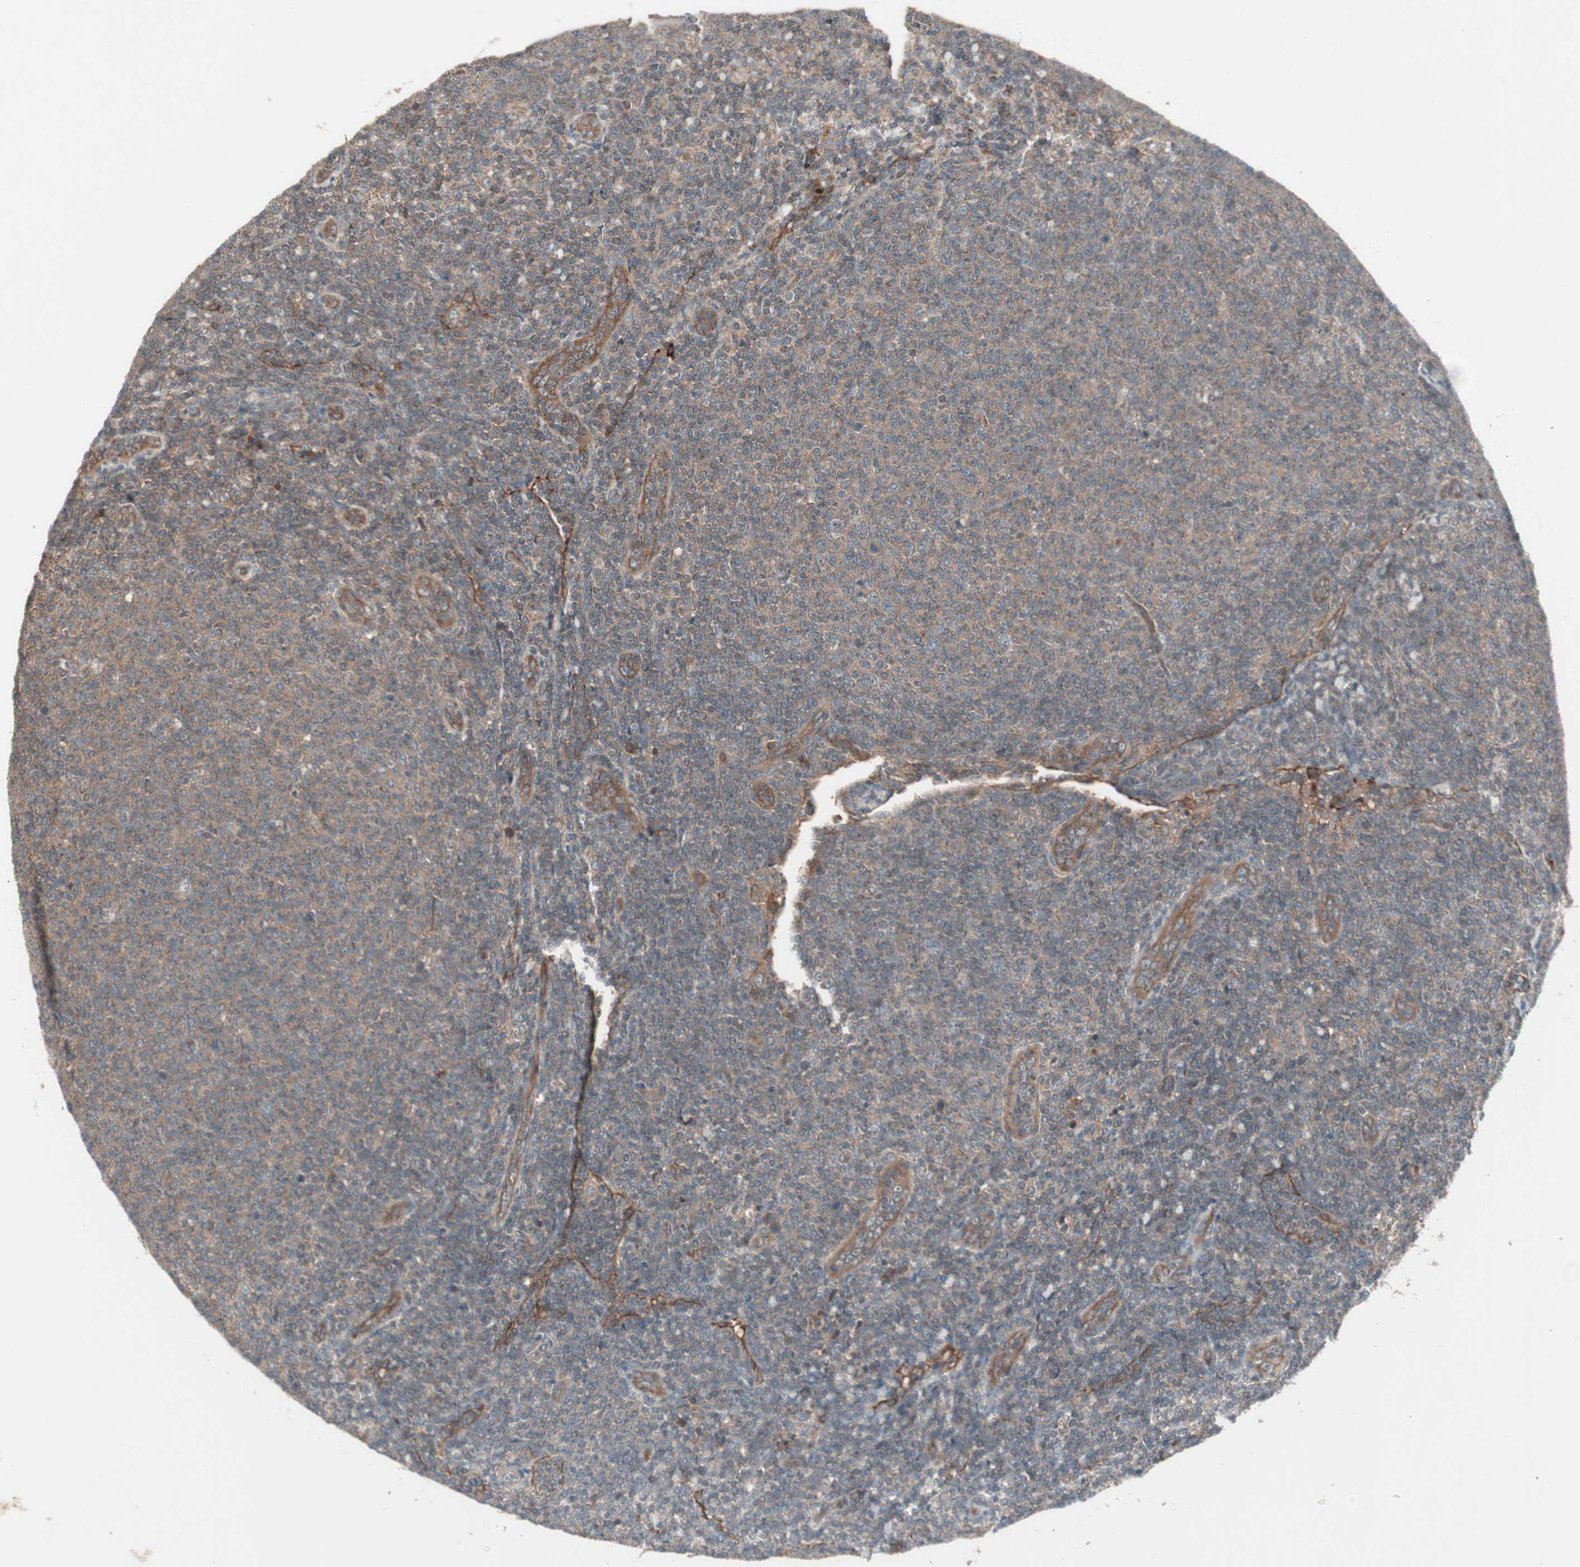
{"staining": {"intensity": "moderate", "quantity": ">75%", "location": "cytoplasmic/membranous"}, "tissue": "lymphoma", "cell_type": "Tumor cells", "image_type": "cancer", "snomed": [{"axis": "morphology", "description": "Malignant lymphoma, non-Hodgkin's type, Low grade"}, {"axis": "topography", "description": "Lymph node"}], "caption": "Immunohistochemistry photomicrograph of neoplastic tissue: lymphoma stained using immunohistochemistry (IHC) displays medium levels of moderate protein expression localized specifically in the cytoplasmic/membranous of tumor cells, appearing as a cytoplasmic/membranous brown color.", "gene": "TFPI", "patient": {"sex": "male", "age": 66}}